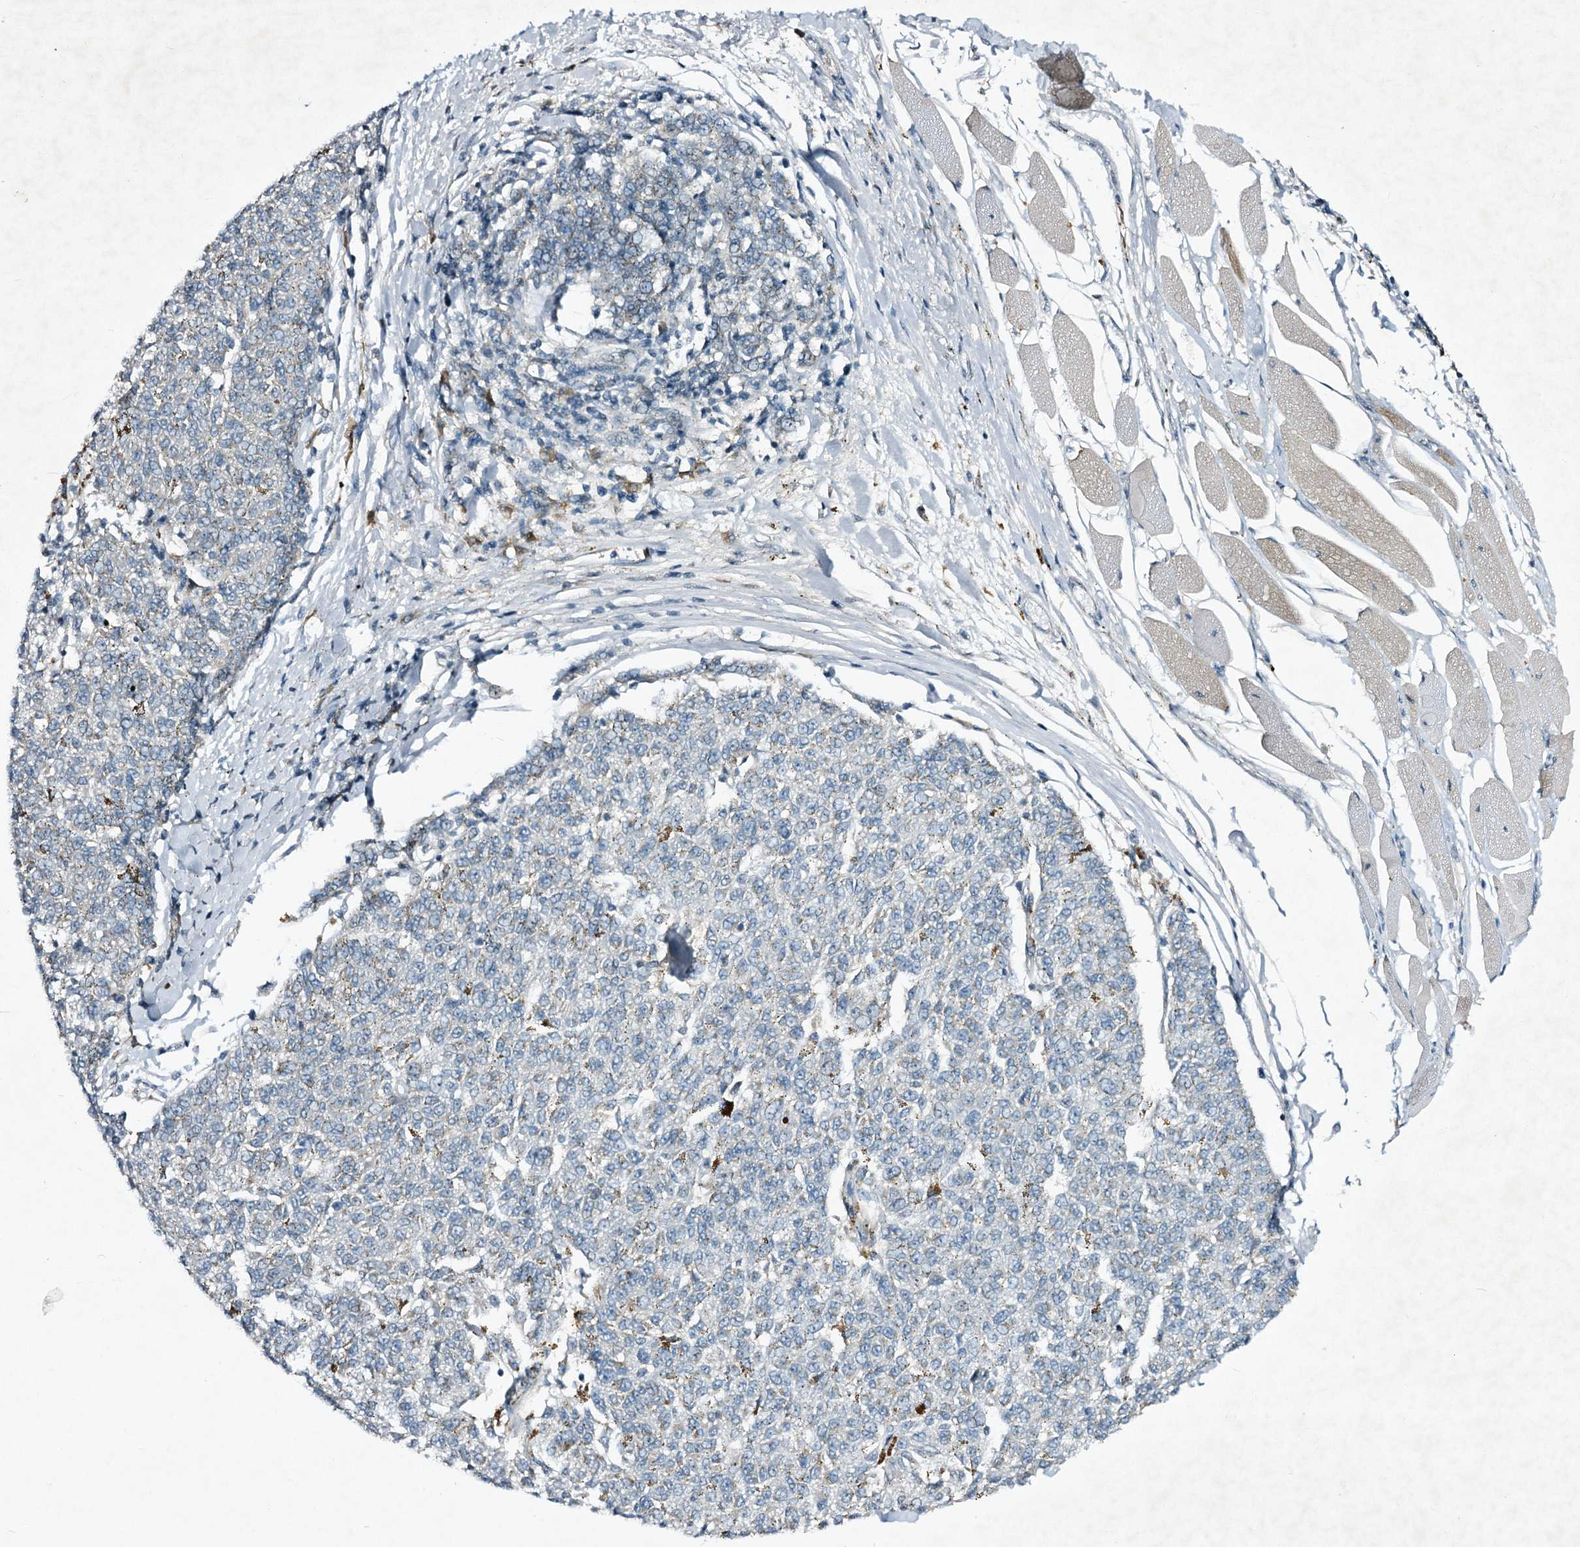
{"staining": {"intensity": "negative", "quantity": "none", "location": "none"}, "tissue": "melanoma", "cell_type": "Tumor cells", "image_type": "cancer", "snomed": [{"axis": "morphology", "description": "Malignant melanoma, NOS"}, {"axis": "topography", "description": "Skin"}], "caption": "This is an immunohistochemistry photomicrograph of human melanoma. There is no positivity in tumor cells.", "gene": "STAP1", "patient": {"sex": "female", "age": 72}}